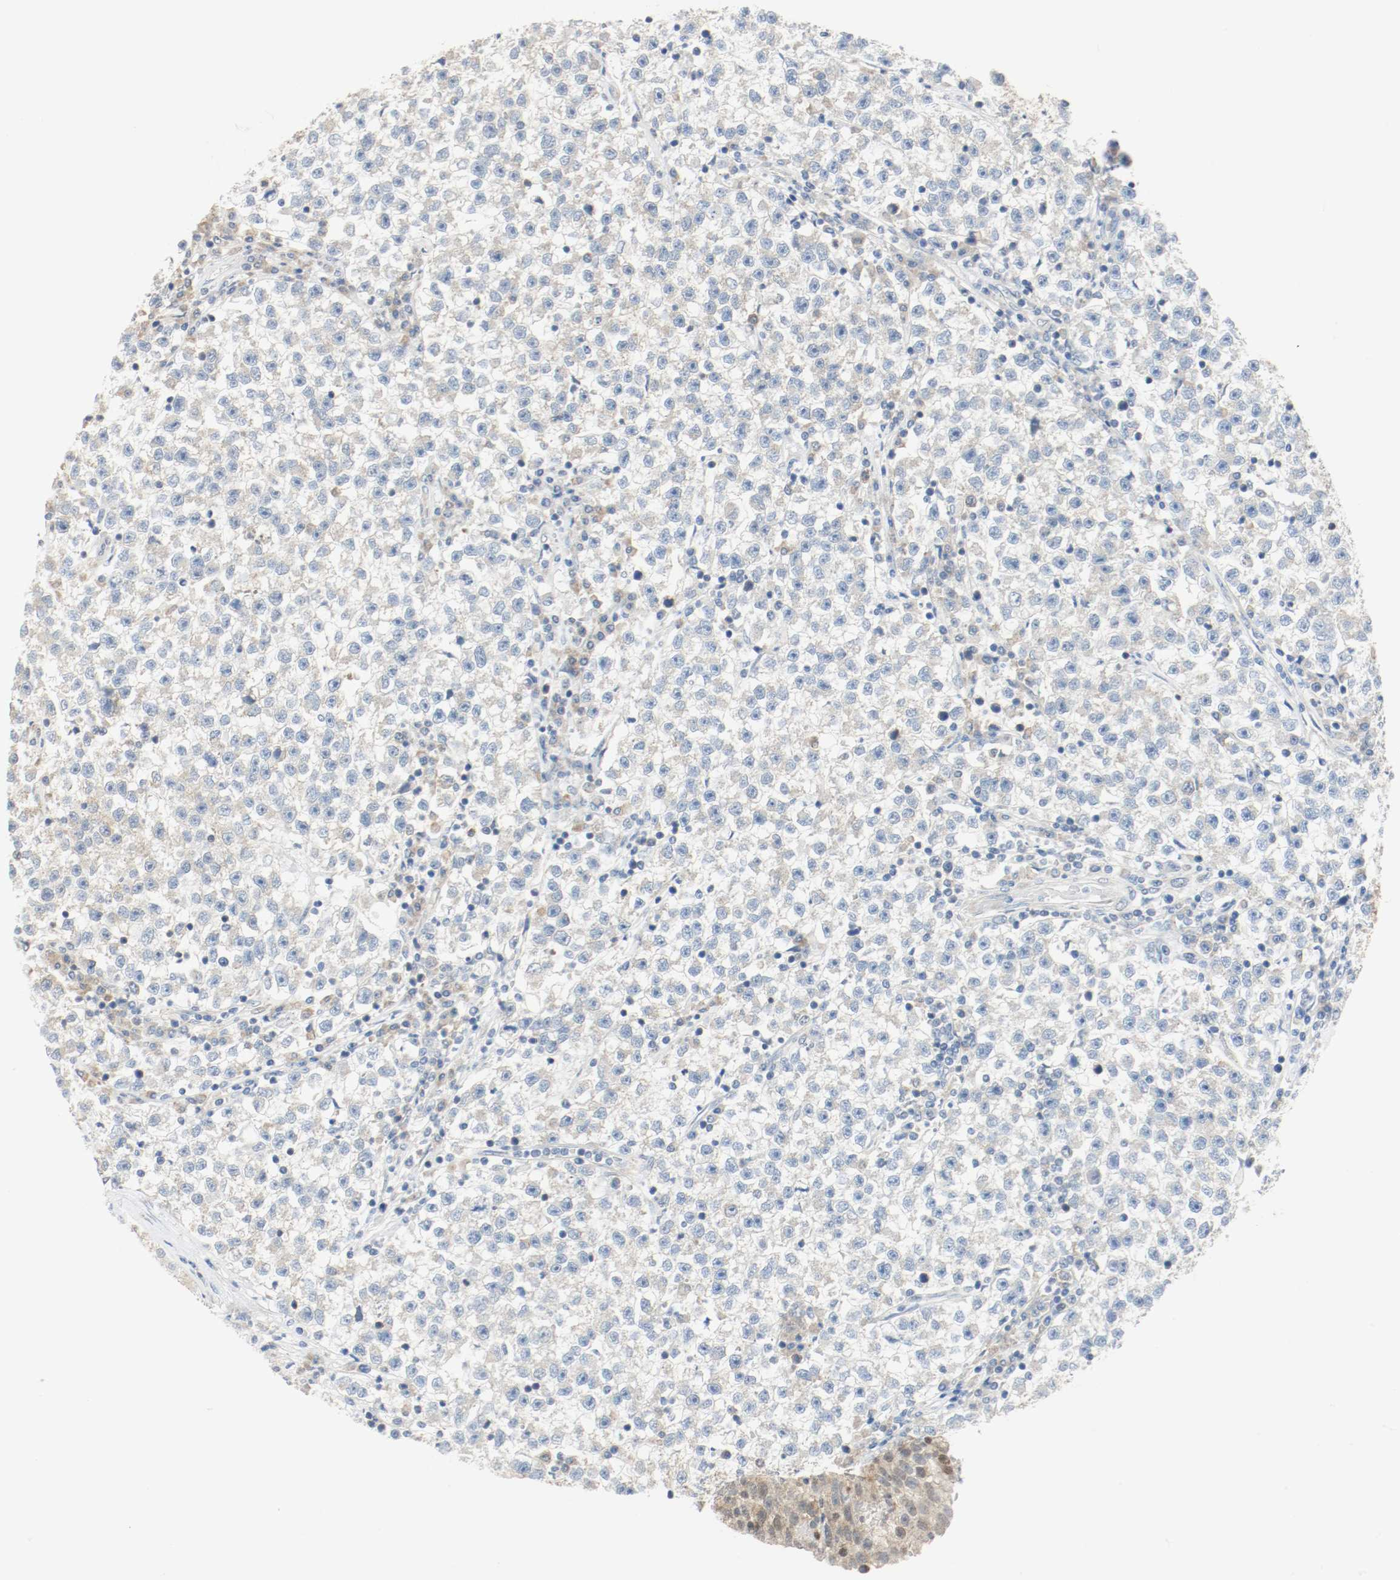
{"staining": {"intensity": "weak", "quantity": "25%-75%", "location": "cytoplasmic/membranous"}, "tissue": "testis cancer", "cell_type": "Tumor cells", "image_type": "cancer", "snomed": [{"axis": "morphology", "description": "Seminoma, NOS"}, {"axis": "topography", "description": "Testis"}], "caption": "Protein positivity by immunohistochemistry (IHC) reveals weak cytoplasmic/membranous positivity in about 25%-75% of tumor cells in testis seminoma.", "gene": "PPME1", "patient": {"sex": "male", "age": 22}}